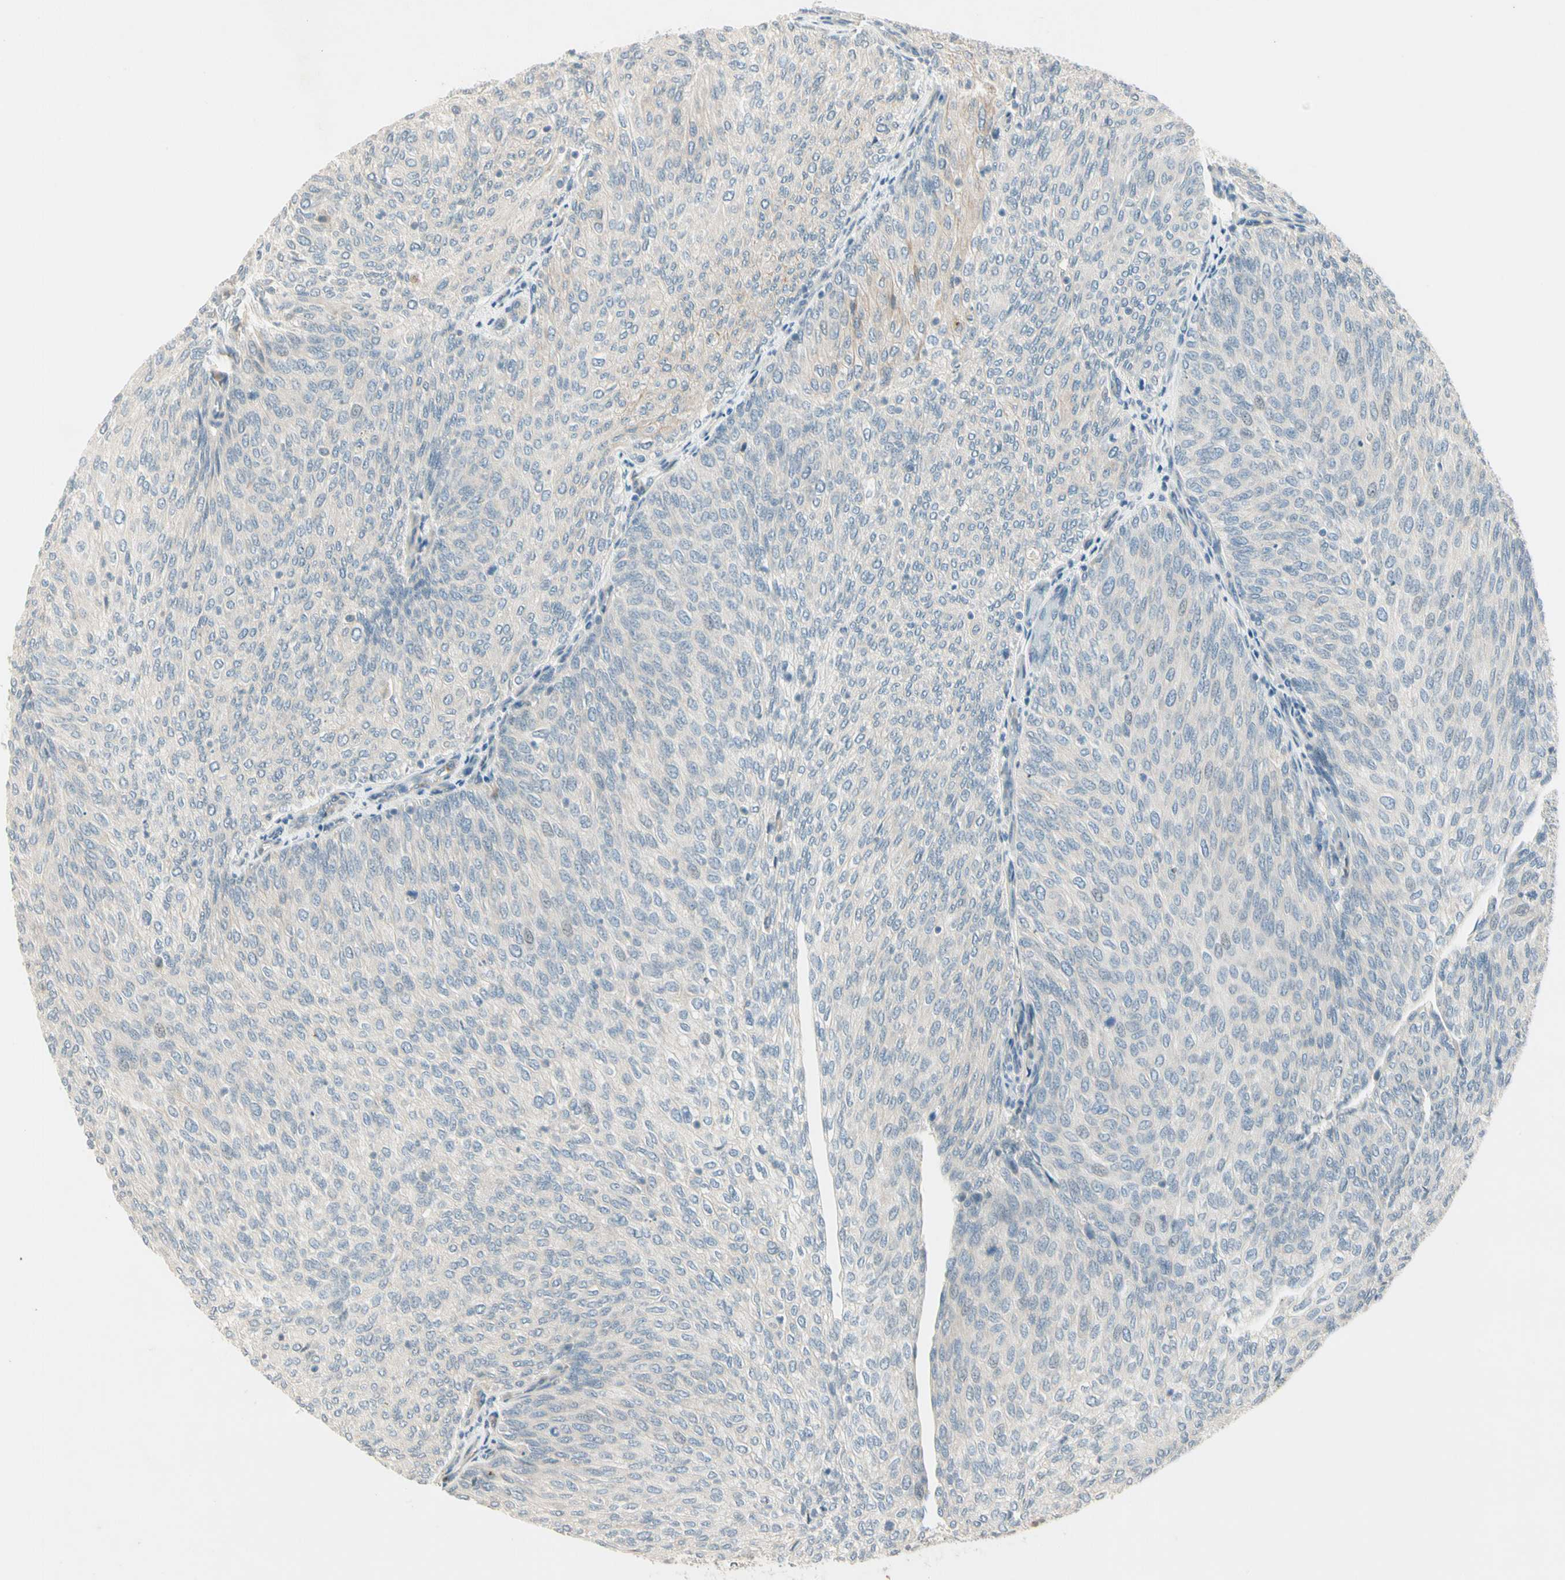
{"staining": {"intensity": "negative", "quantity": "none", "location": "none"}, "tissue": "urothelial cancer", "cell_type": "Tumor cells", "image_type": "cancer", "snomed": [{"axis": "morphology", "description": "Urothelial carcinoma, Low grade"}, {"axis": "topography", "description": "Urinary bladder"}], "caption": "Tumor cells show no significant protein positivity in urothelial carcinoma (low-grade).", "gene": "PCDHB15", "patient": {"sex": "female", "age": 79}}